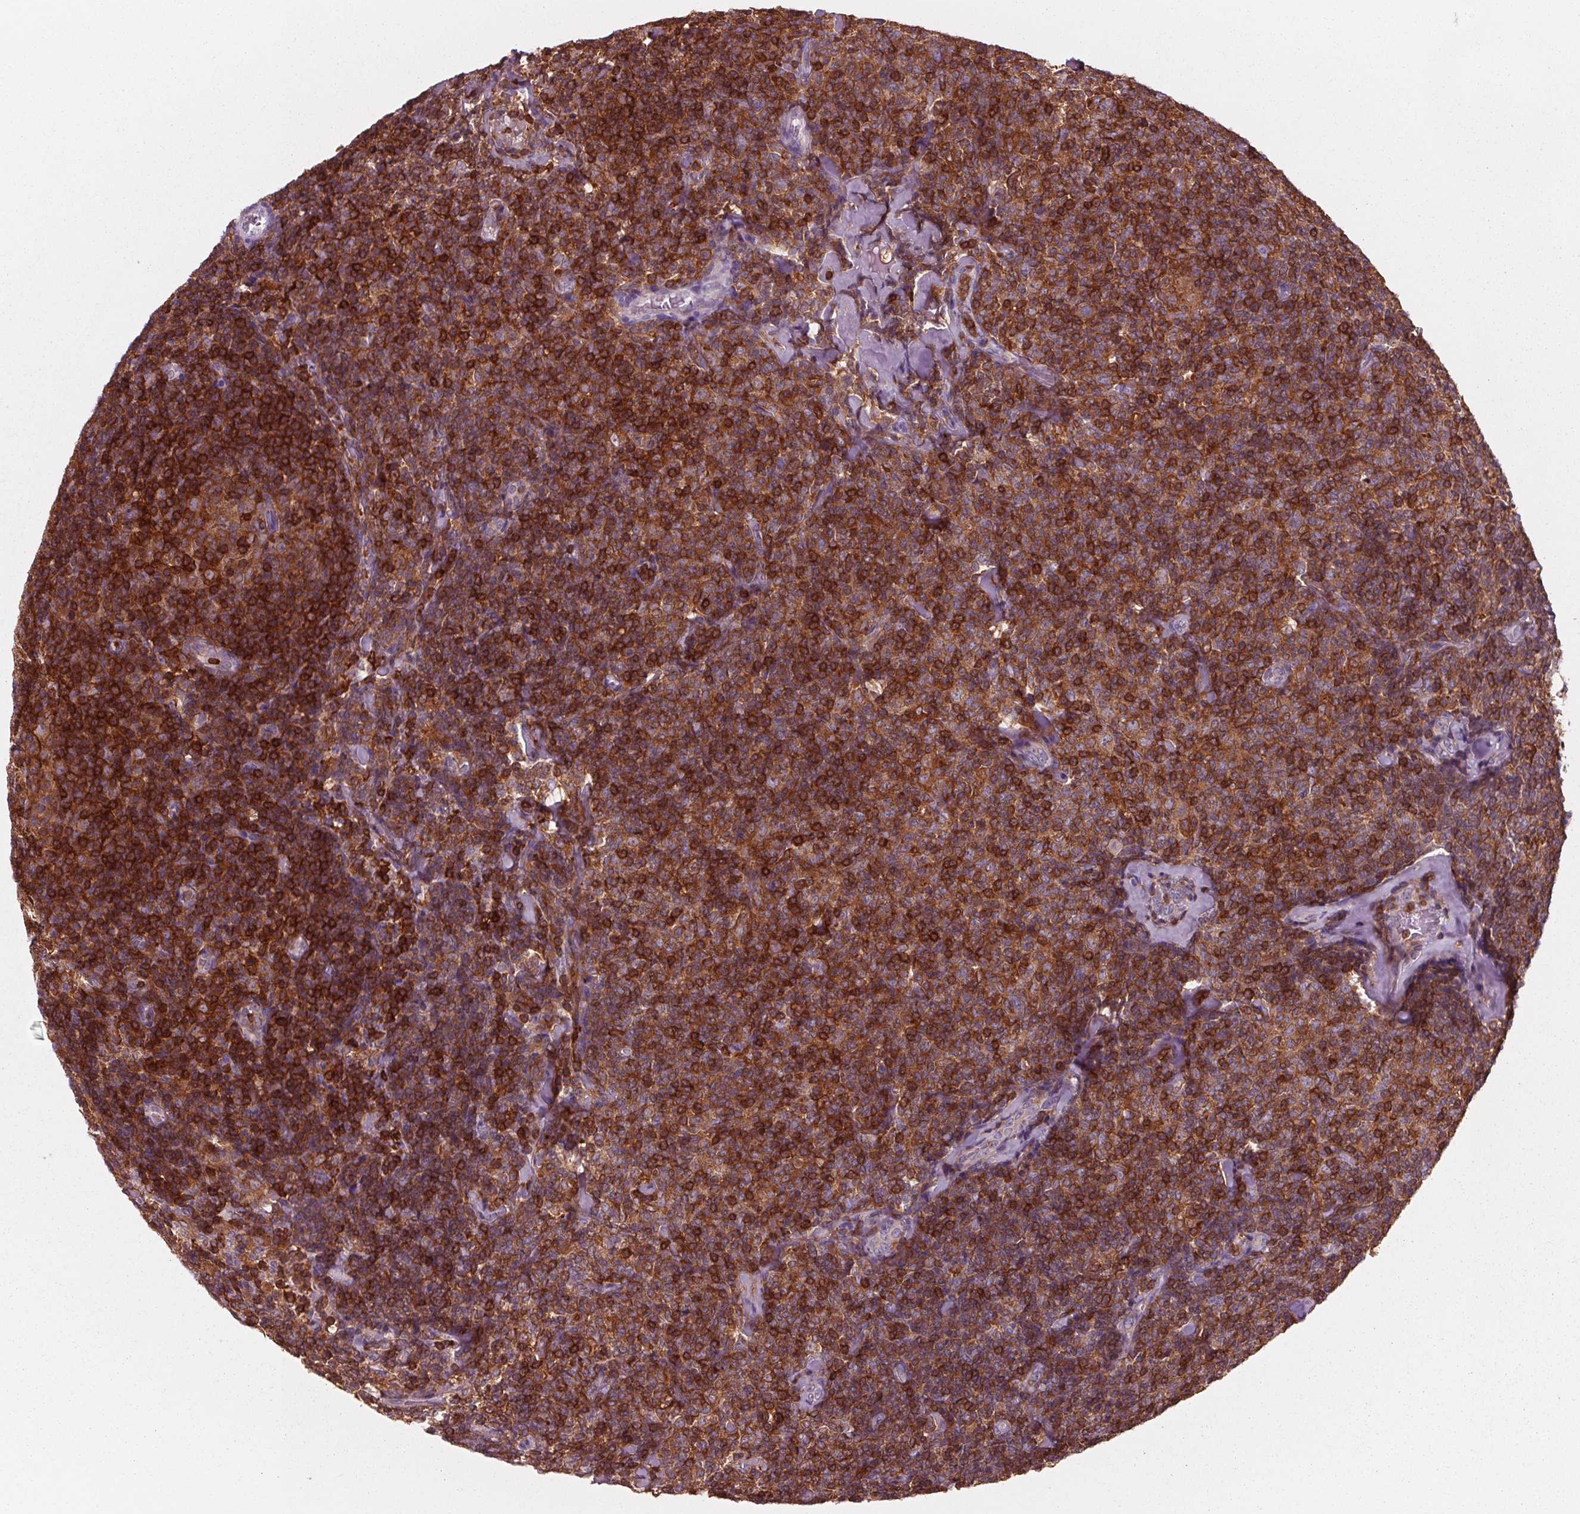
{"staining": {"intensity": "strong", "quantity": ">75%", "location": "cytoplasmic/membranous"}, "tissue": "lymphoma", "cell_type": "Tumor cells", "image_type": "cancer", "snomed": [{"axis": "morphology", "description": "Malignant lymphoma, non-Hodgkin's type, Low grade"}, {"axis": "topography", "description": "Lymph node"}], "caption": "Lymphoma tissue exhibits strong cytoplasmic/membranous staining in about >75% of tumor cells", "gene": "ARHGAP25", "patient": {"sex": "female", "age": 56}}